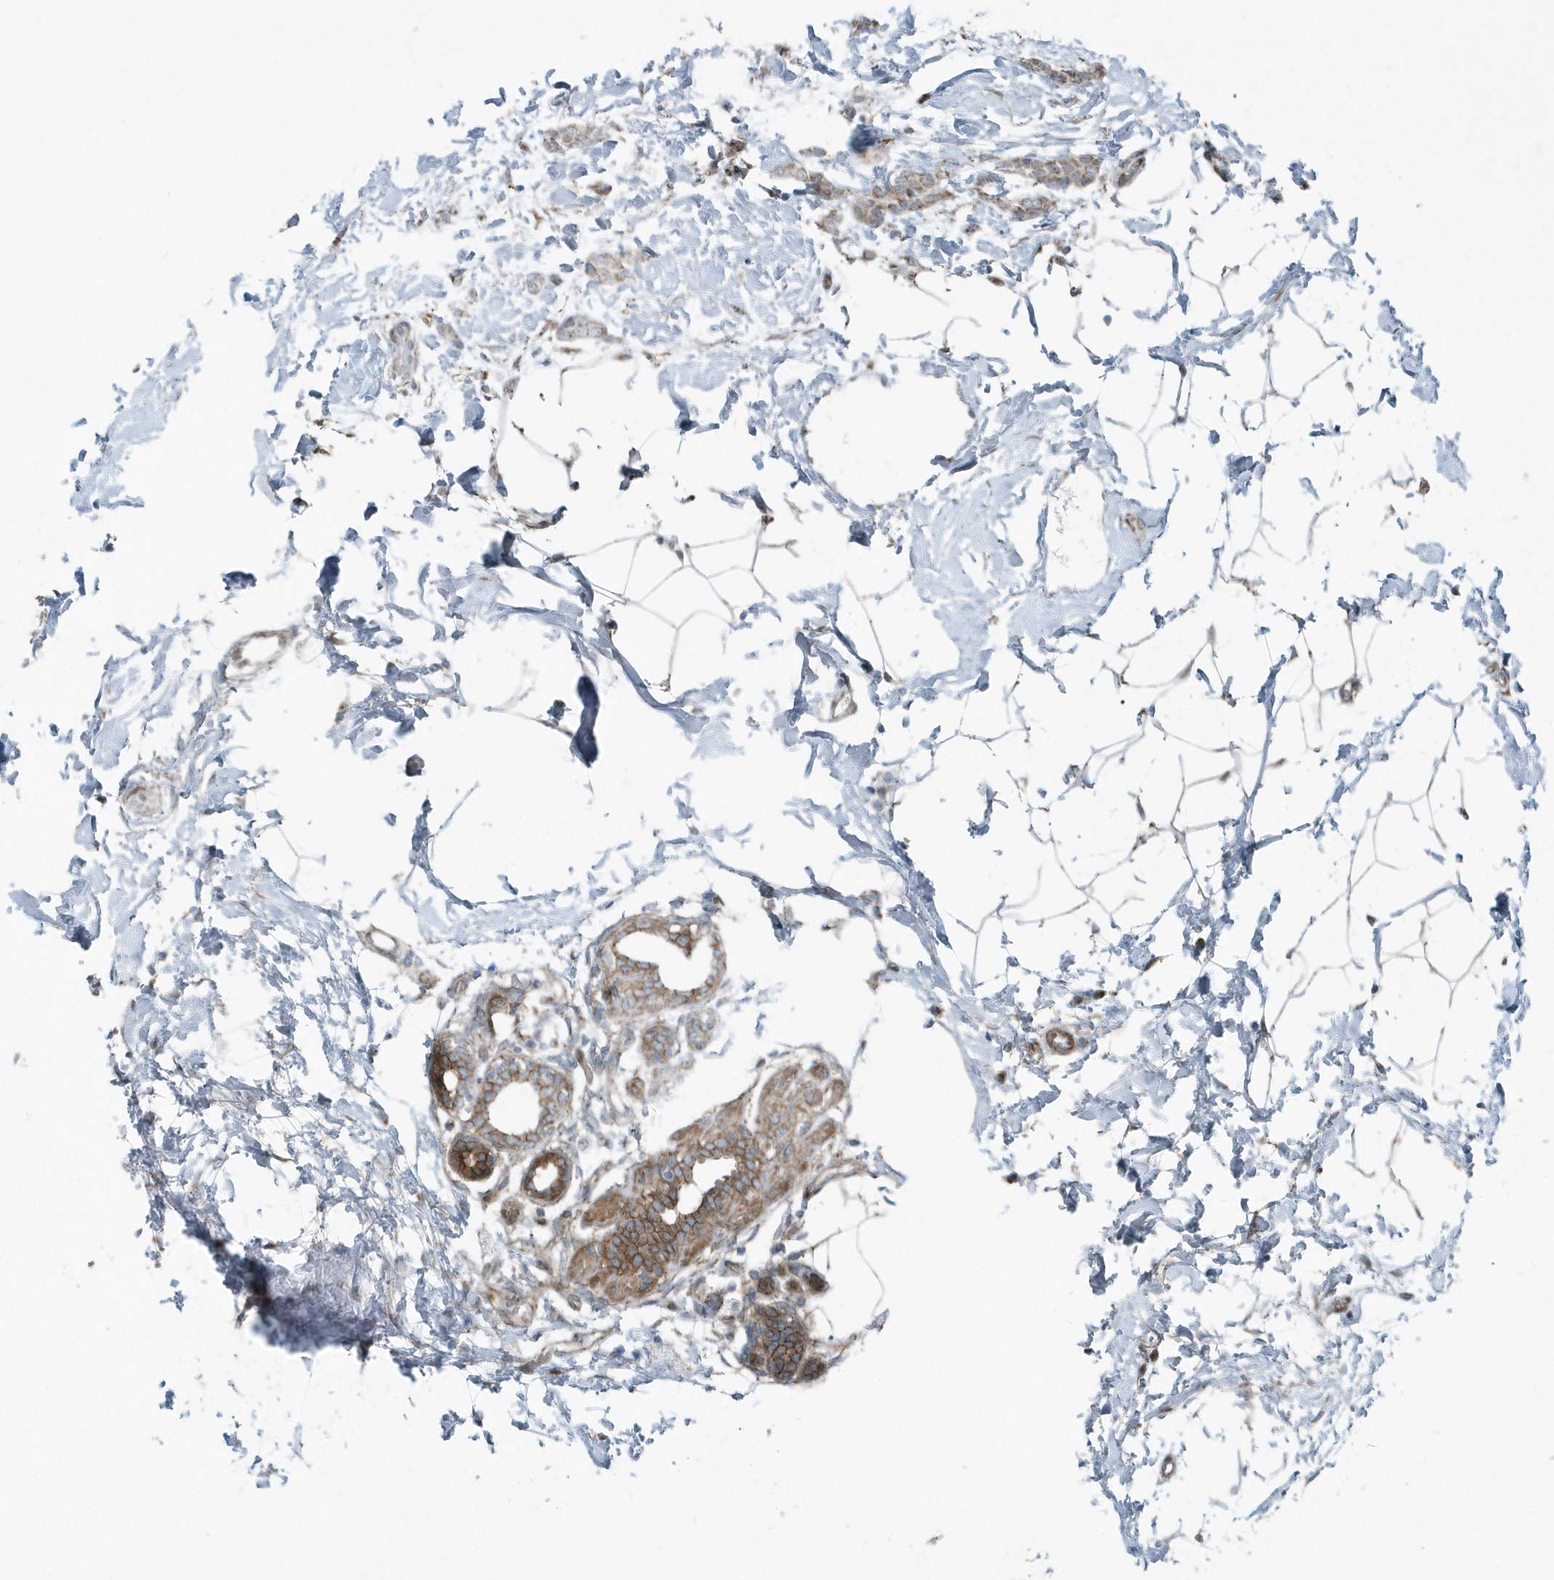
{"staining": {"intensity": "moderate", "quantity": "<25%", "location": "cytoplasmic/membranous"}, "tissue": "breast cancer", "cell_type": "Tumor cells", "image_type": "cancer", "snomed": [{"axis": "morphology", "description": "Lobular carcinoma, in situ"}, {"axis": "morphology", "description": "Lobular carcinoma"}, {"axis": "topography", "description": "Breast"}], "caption": "The photomicrograph reveals immunohistochemical staining of lobular carcinoma (breast). There is moderate cytoplasmic/membranous positivity is appreciated in about <25% of tumor cells. Nuclei are stained in blue.", "gene": "GCC2", "patient": {"sex": "female", "age": 41}}